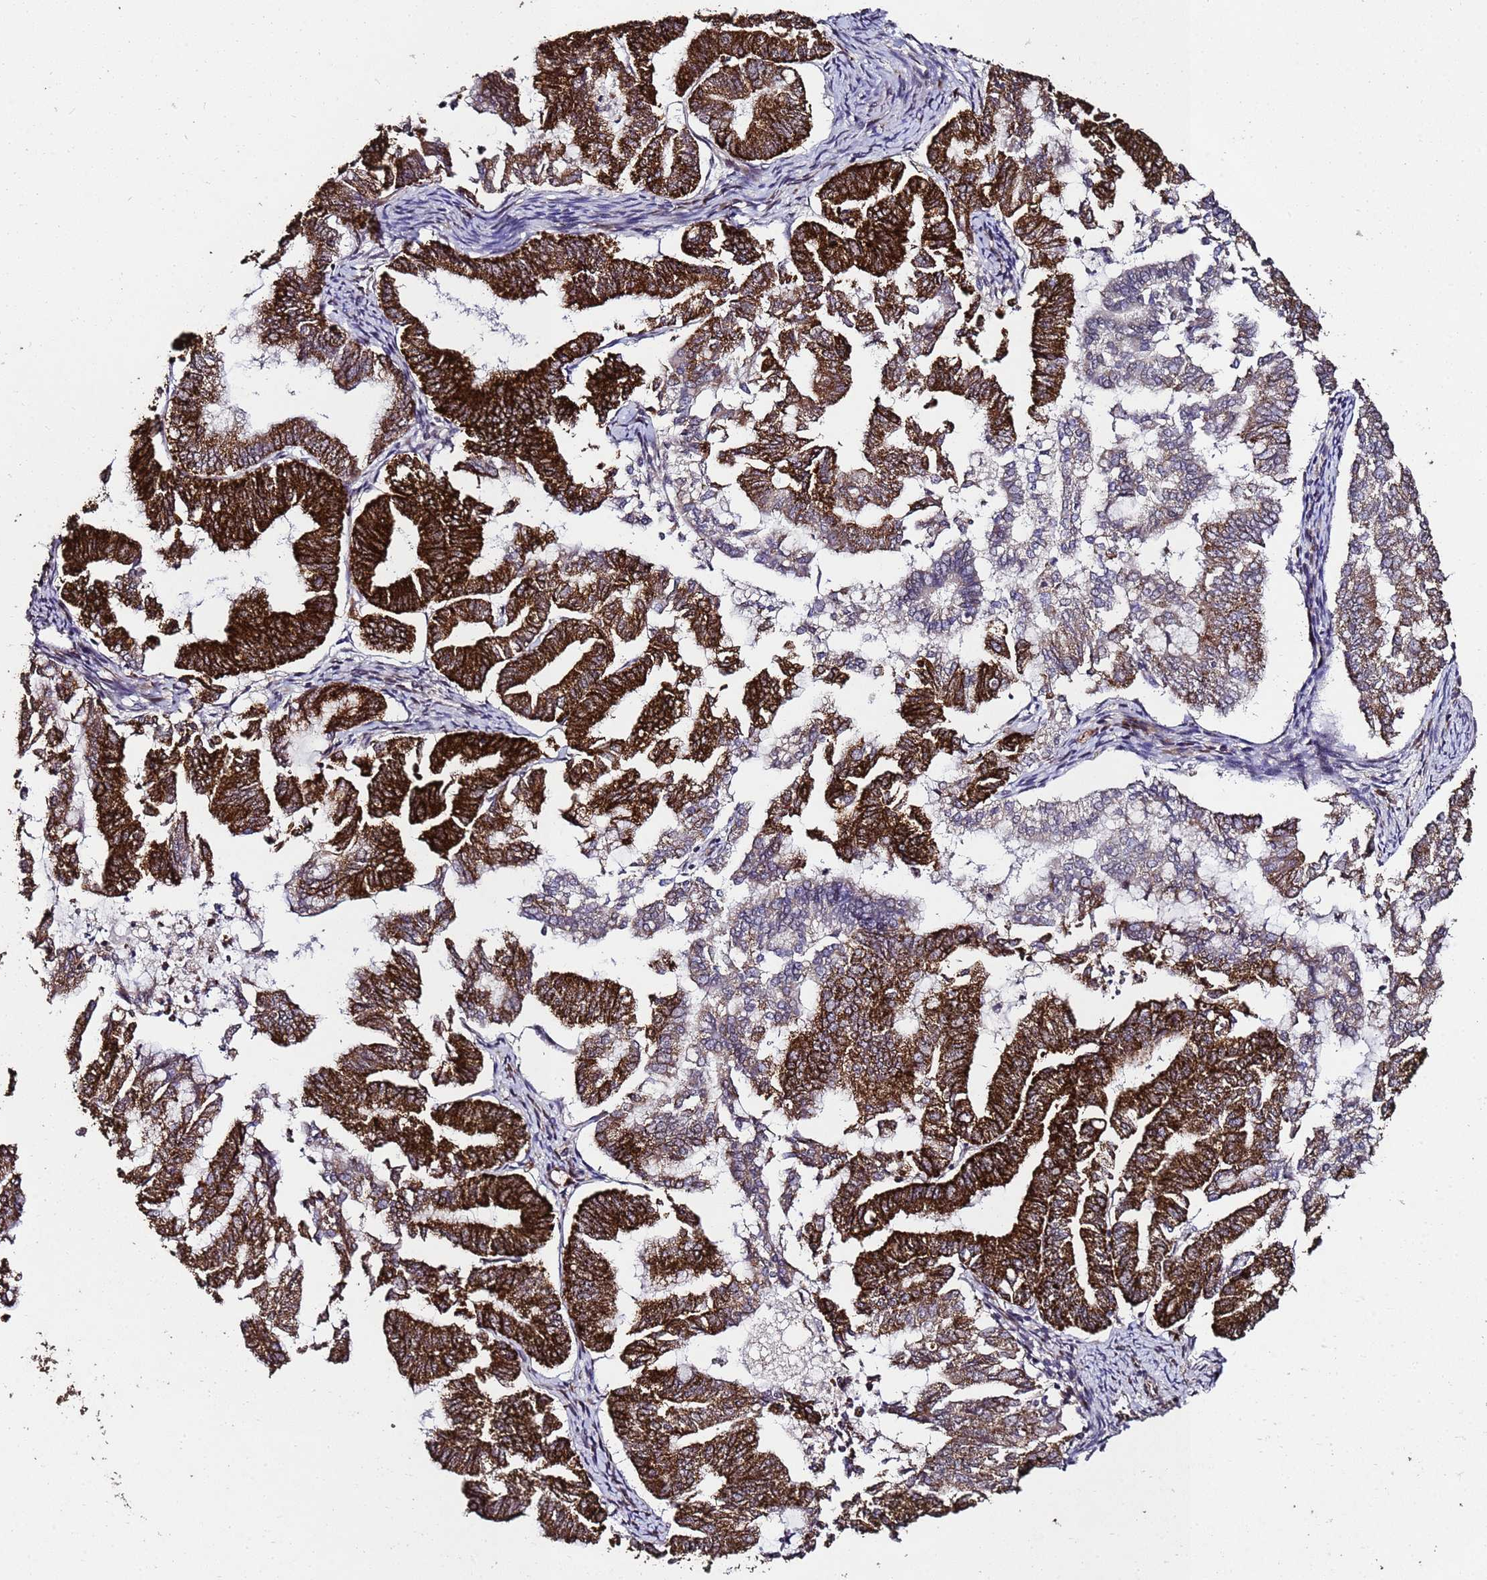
{"staining": {"intensity": "strong", "quantity": ">75%", "location": "cytoplasmic/membranous"}, "tissue": "endometrial cancer", "cell_type": "Tumor cells", "image_type": "cancer", "snomed": [{"axis": "morphology", "description": "Adenocarcinoma, NOS"}, {"axis": "topography", "description": "Endometrium"}], "caption": "Endometrial adenocarcinoma stained with a protein marker reveals strong staining in tumor cells.", "gene": "PRODH", "patient": {"sex": "female", "age": 79}}